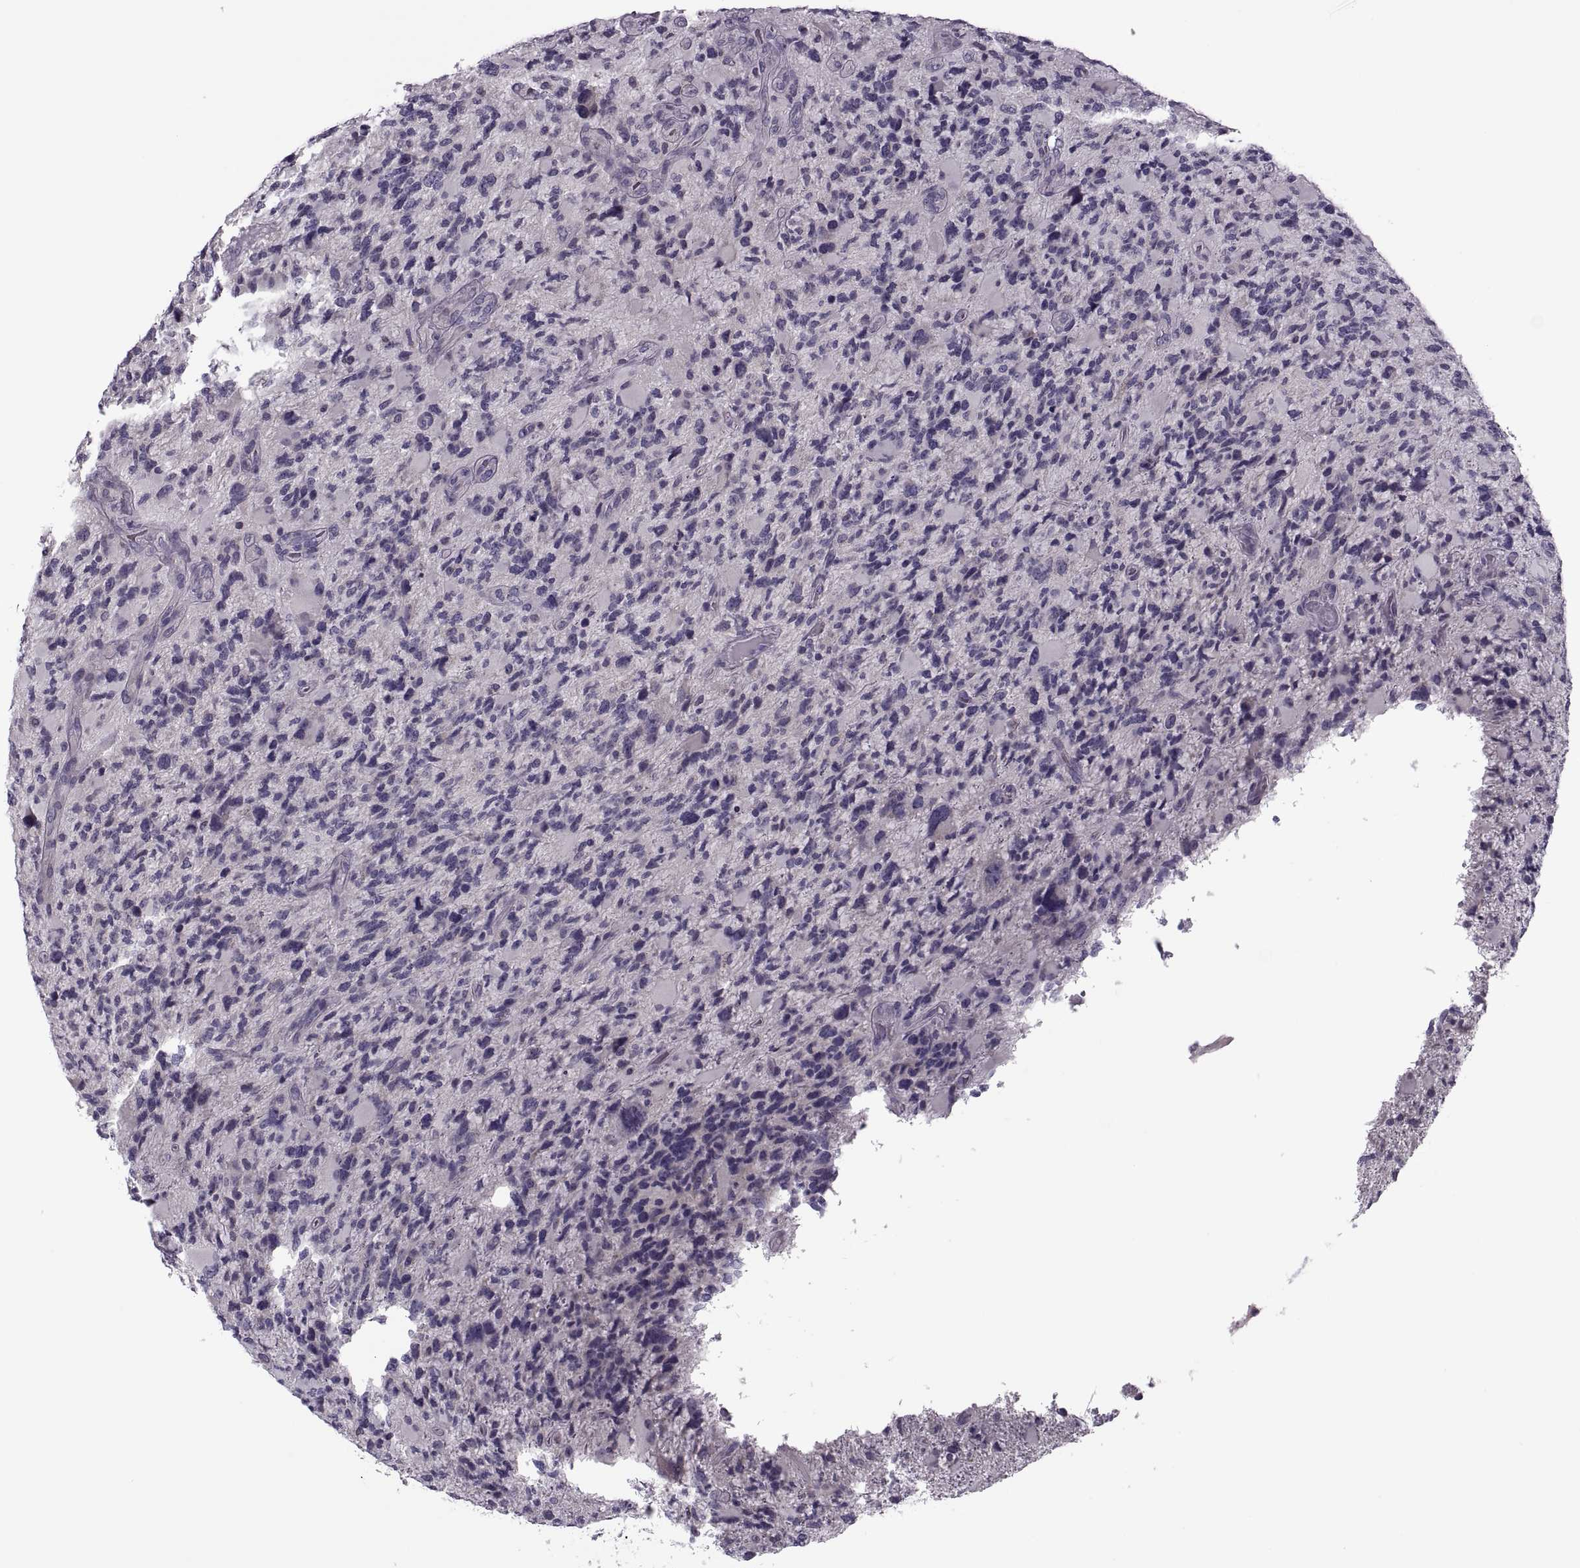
{"staining": {"intensity": "negative", "quantity": "none", "location": "none"}, "tissue": "glioma", "cell_type": "Tumor cells", "image_type": "cancer", "snomed": [{"axis": "morphology", "description": "Glioma, malignant, High grade"}, {"axis": "topography", "description": "Brain"}], "caption": "Tumor cells are negative for brown protein staining in glioma.", "gene": "PRSS54", "patient": {"sex": "female", "age": 71}}